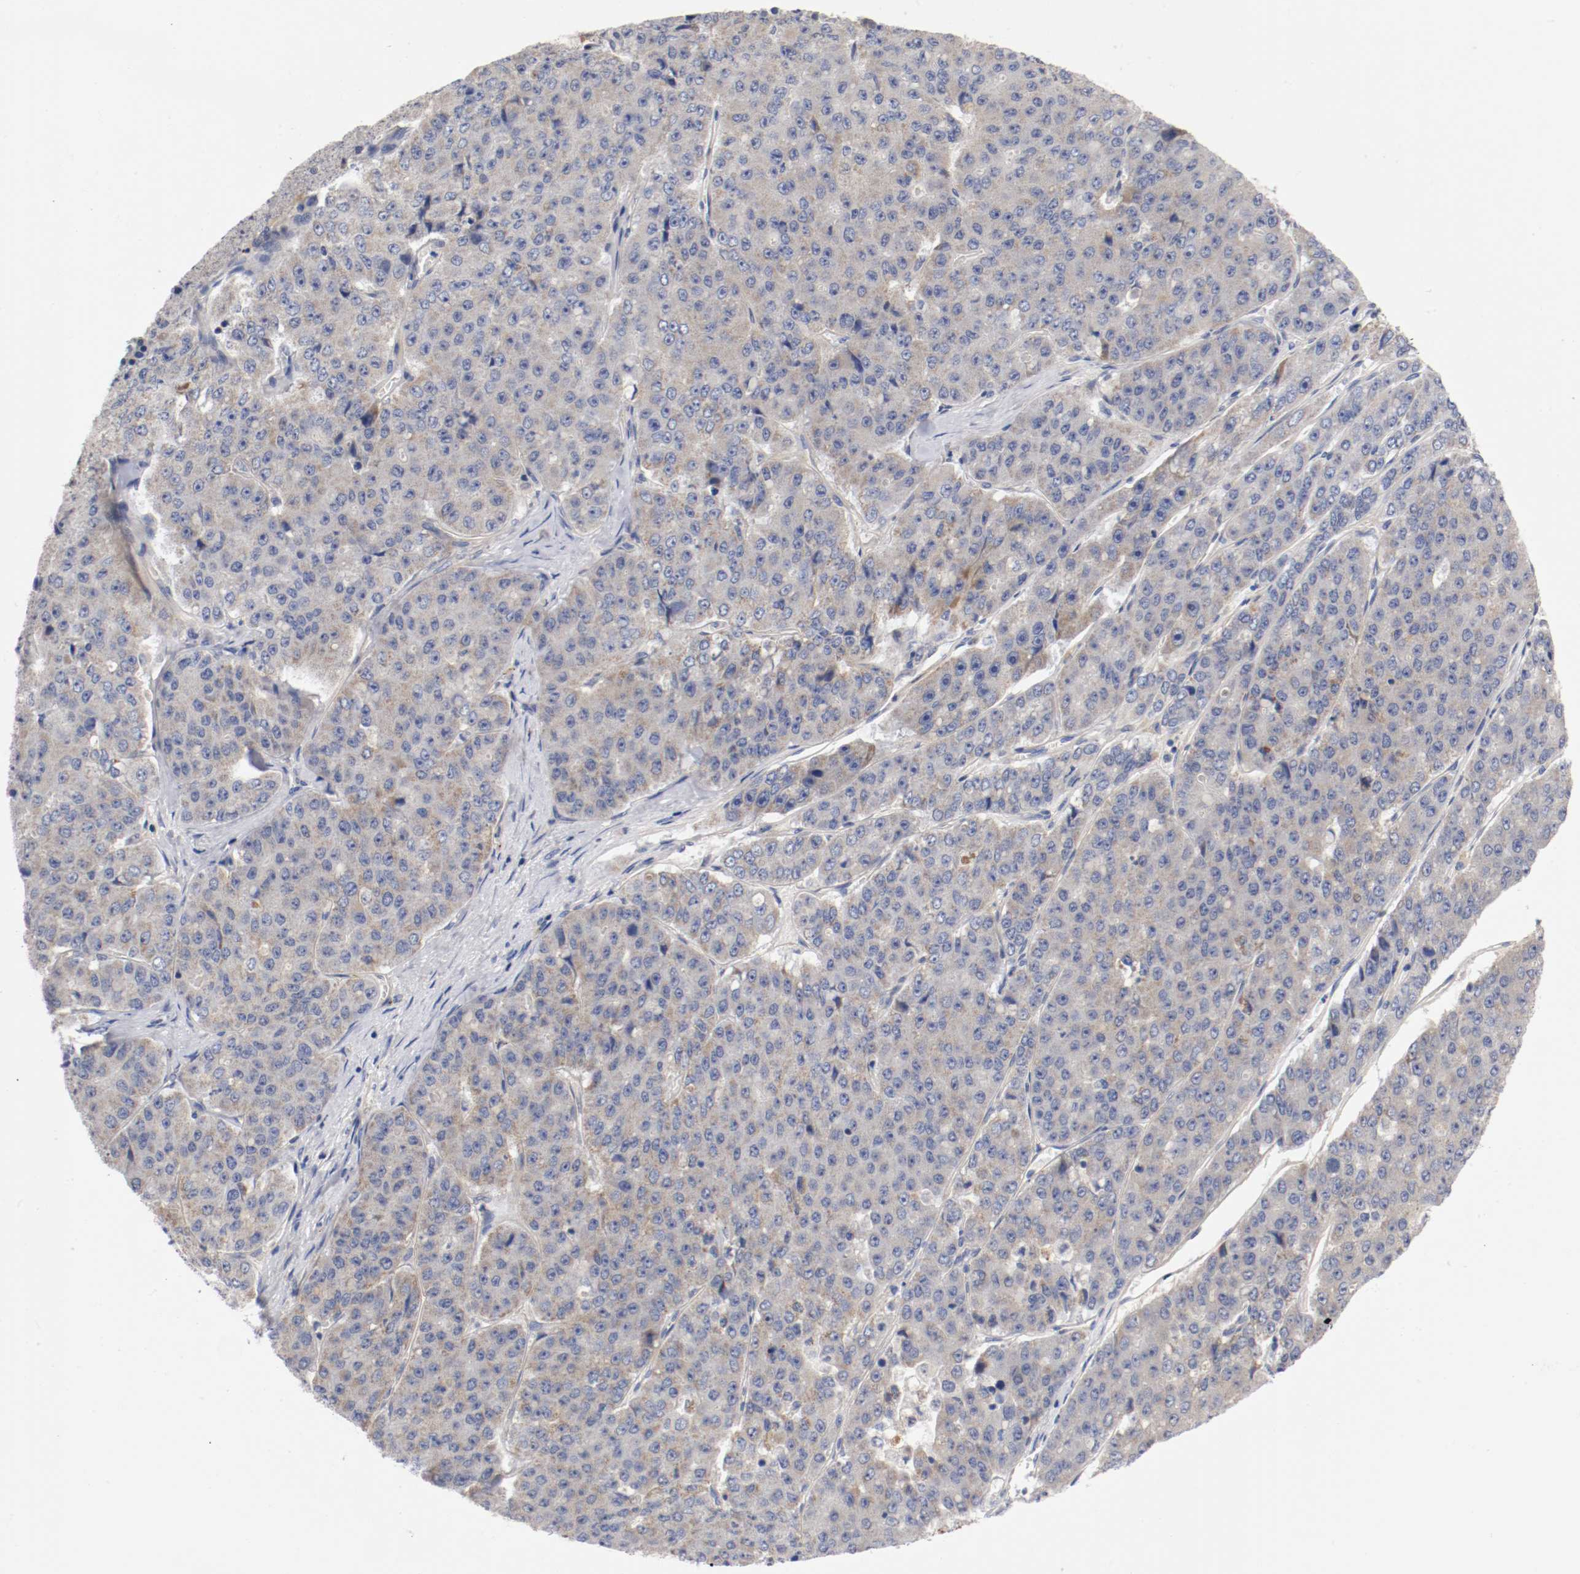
{"staining": {"intensity": "weak", "quantity": "25%-75%", "location": "cytoplasmic/membranous"}, "tissue": "pancreatic cancer", "cell_type": "Tumor cells", "image_type": "cancer", "snomed": [{"axis": "morphology", "description": "Adenocarcinoma, NOS"}, {"axis": "topography", "description": "Pancreas"}], "caption": "A brown stain labels weak cytoplasmic/membranous staining of a protein in adenocarcinoma (pancreatic) tumor cells.", "gene": "PCSK6", "patient": {"sex": "male", "age": 50}}